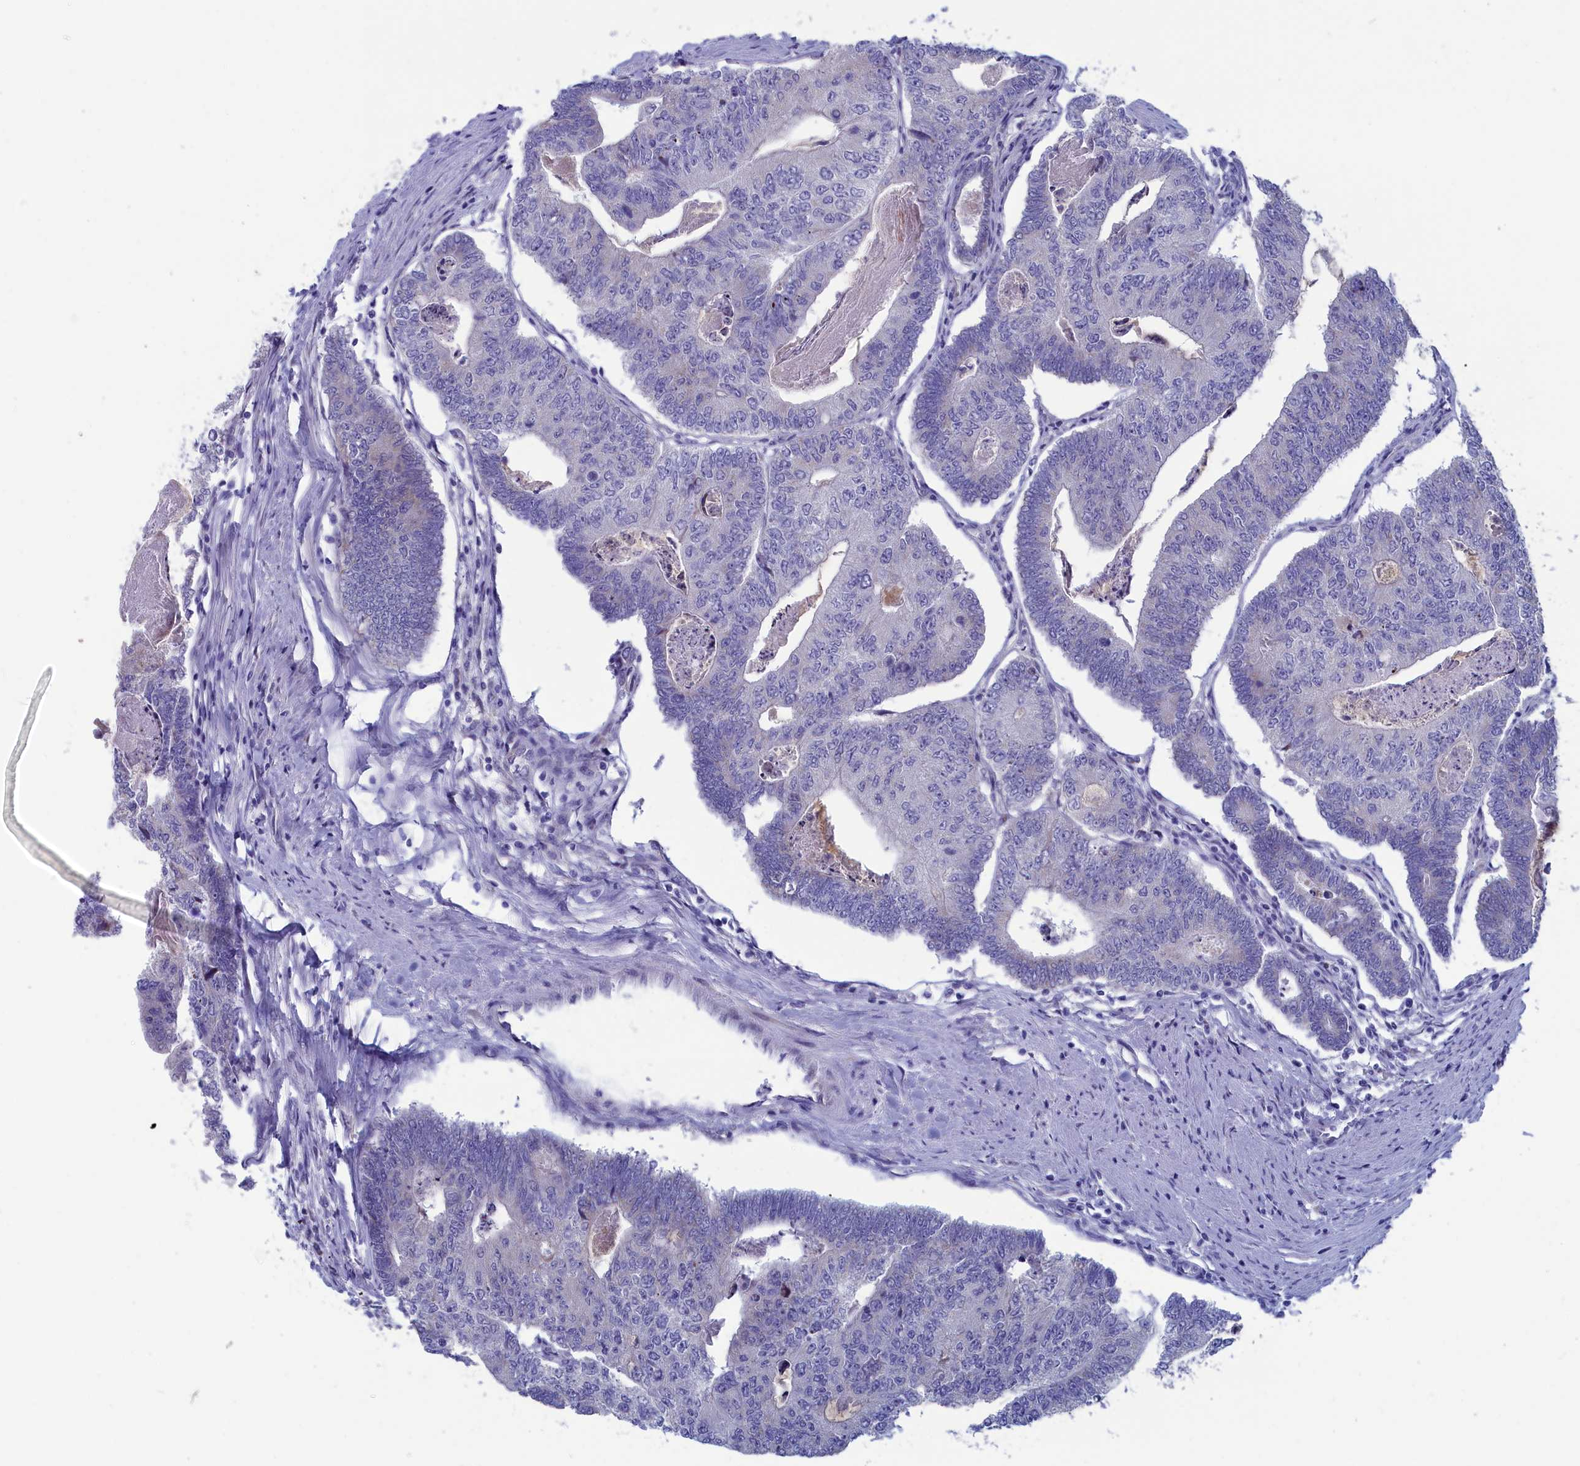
{"staining": {"intensity": "negative", "quantity": "none", "location": "none"}, "tissue": "colorectal cancer", "cell_type": "Tumor cells", "image_type": "cancer", "snomed": [{"axis": "morphology", "description": "Adenocarcinoma, NOS"}, {"axis": "topography", "description": "Colon"}], "caption": "Colorectal cancer stained for a protein using immunohistochemistry displays no staining tumor cells.", "gene": "NIBAN3", "patient": {"sex": "female", "age": 67}}